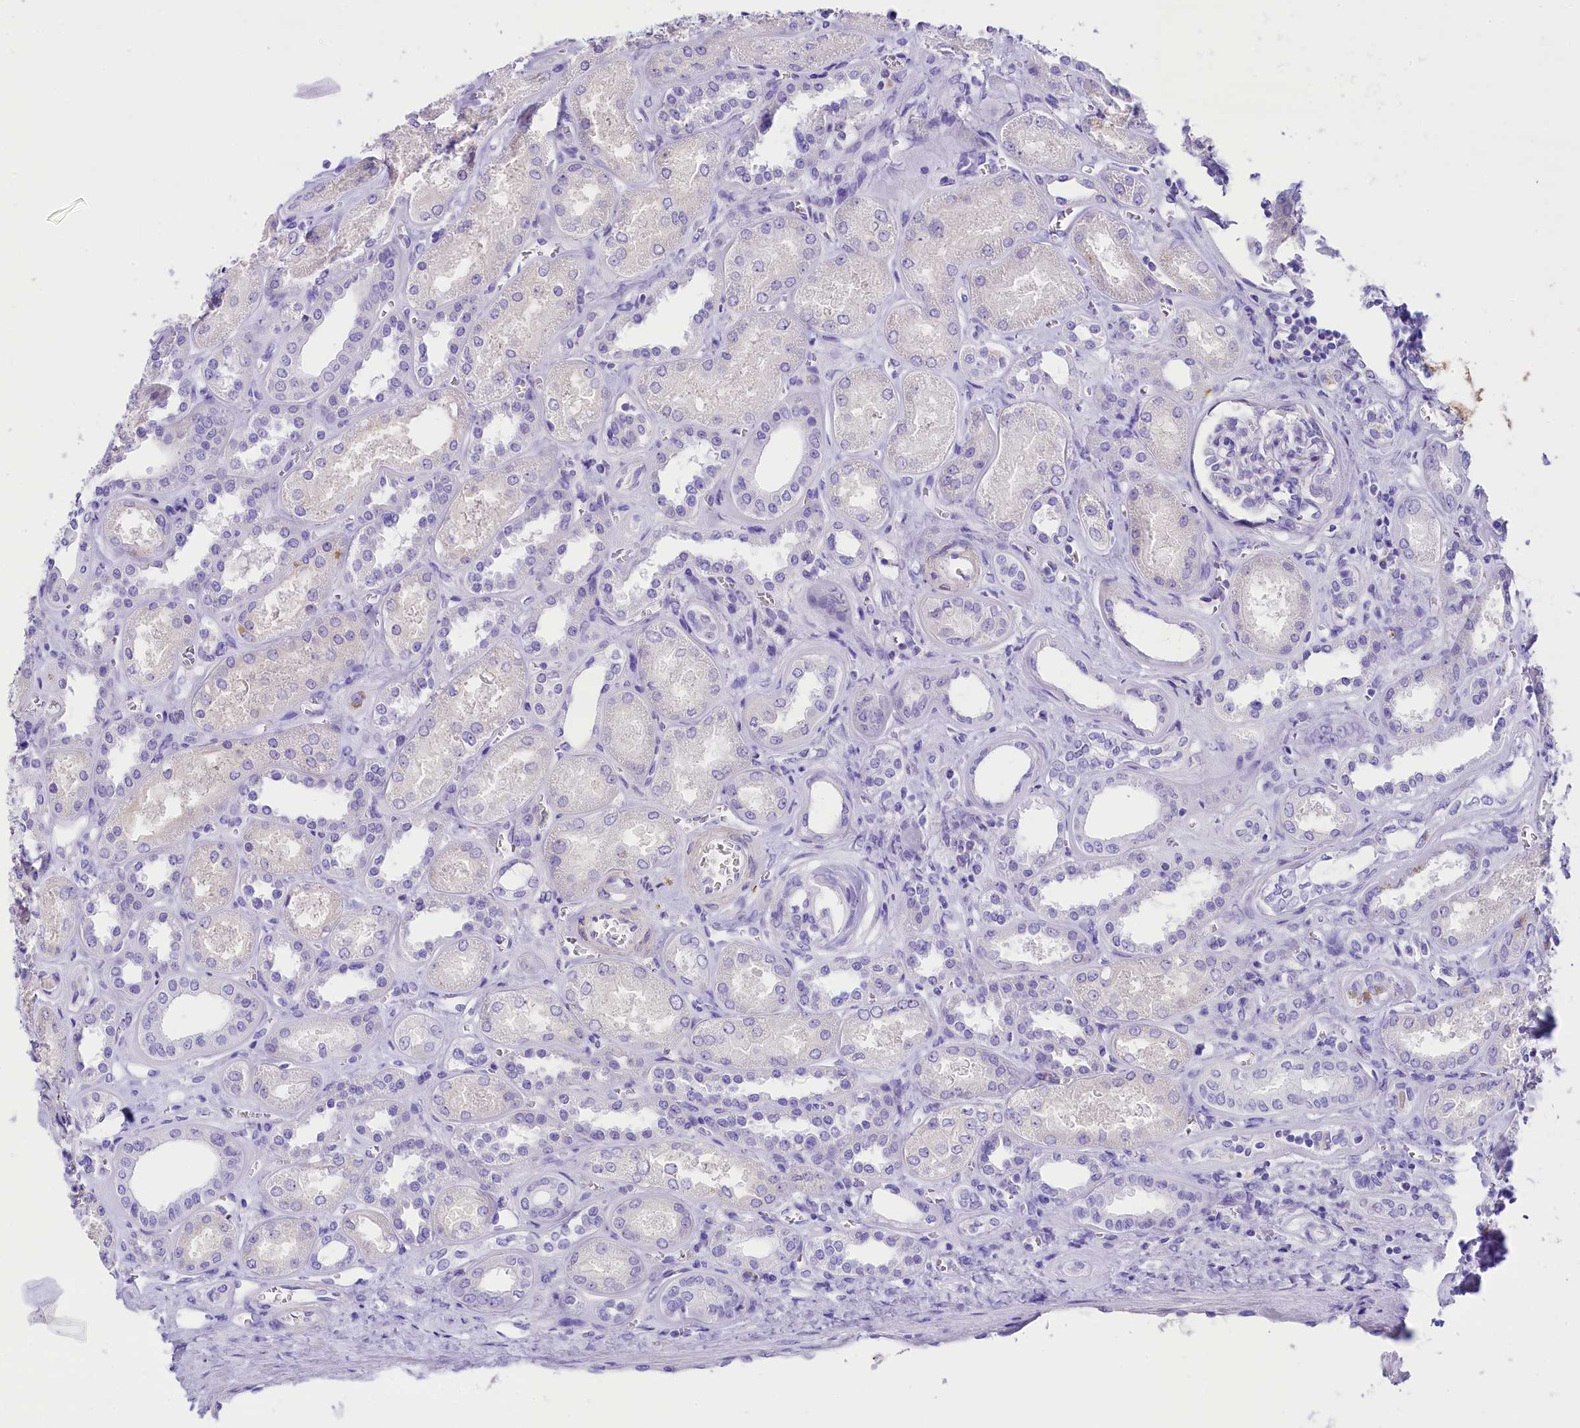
{"staining": {"intensity": "negative", "quantity": "none", "location": "none"}, "tissue": "kidney", "cell_type": "Cells in glomeruli", "image_type": "normal", "snomed": [{"axis": "morphology", "description": "Normal tissue, NOS"}, {"axis": "morphology", "description": "Adenocarcinoma, NOS"}, {"axis": "topography", "description": "Kidney"}], "caption": "The immunohistochemistry (IHC) micrograph has no significant staining in cells in glomeruli of kidney.", "gene": "SKIDA1", "patient": {"sex": "female", "age": 68}}